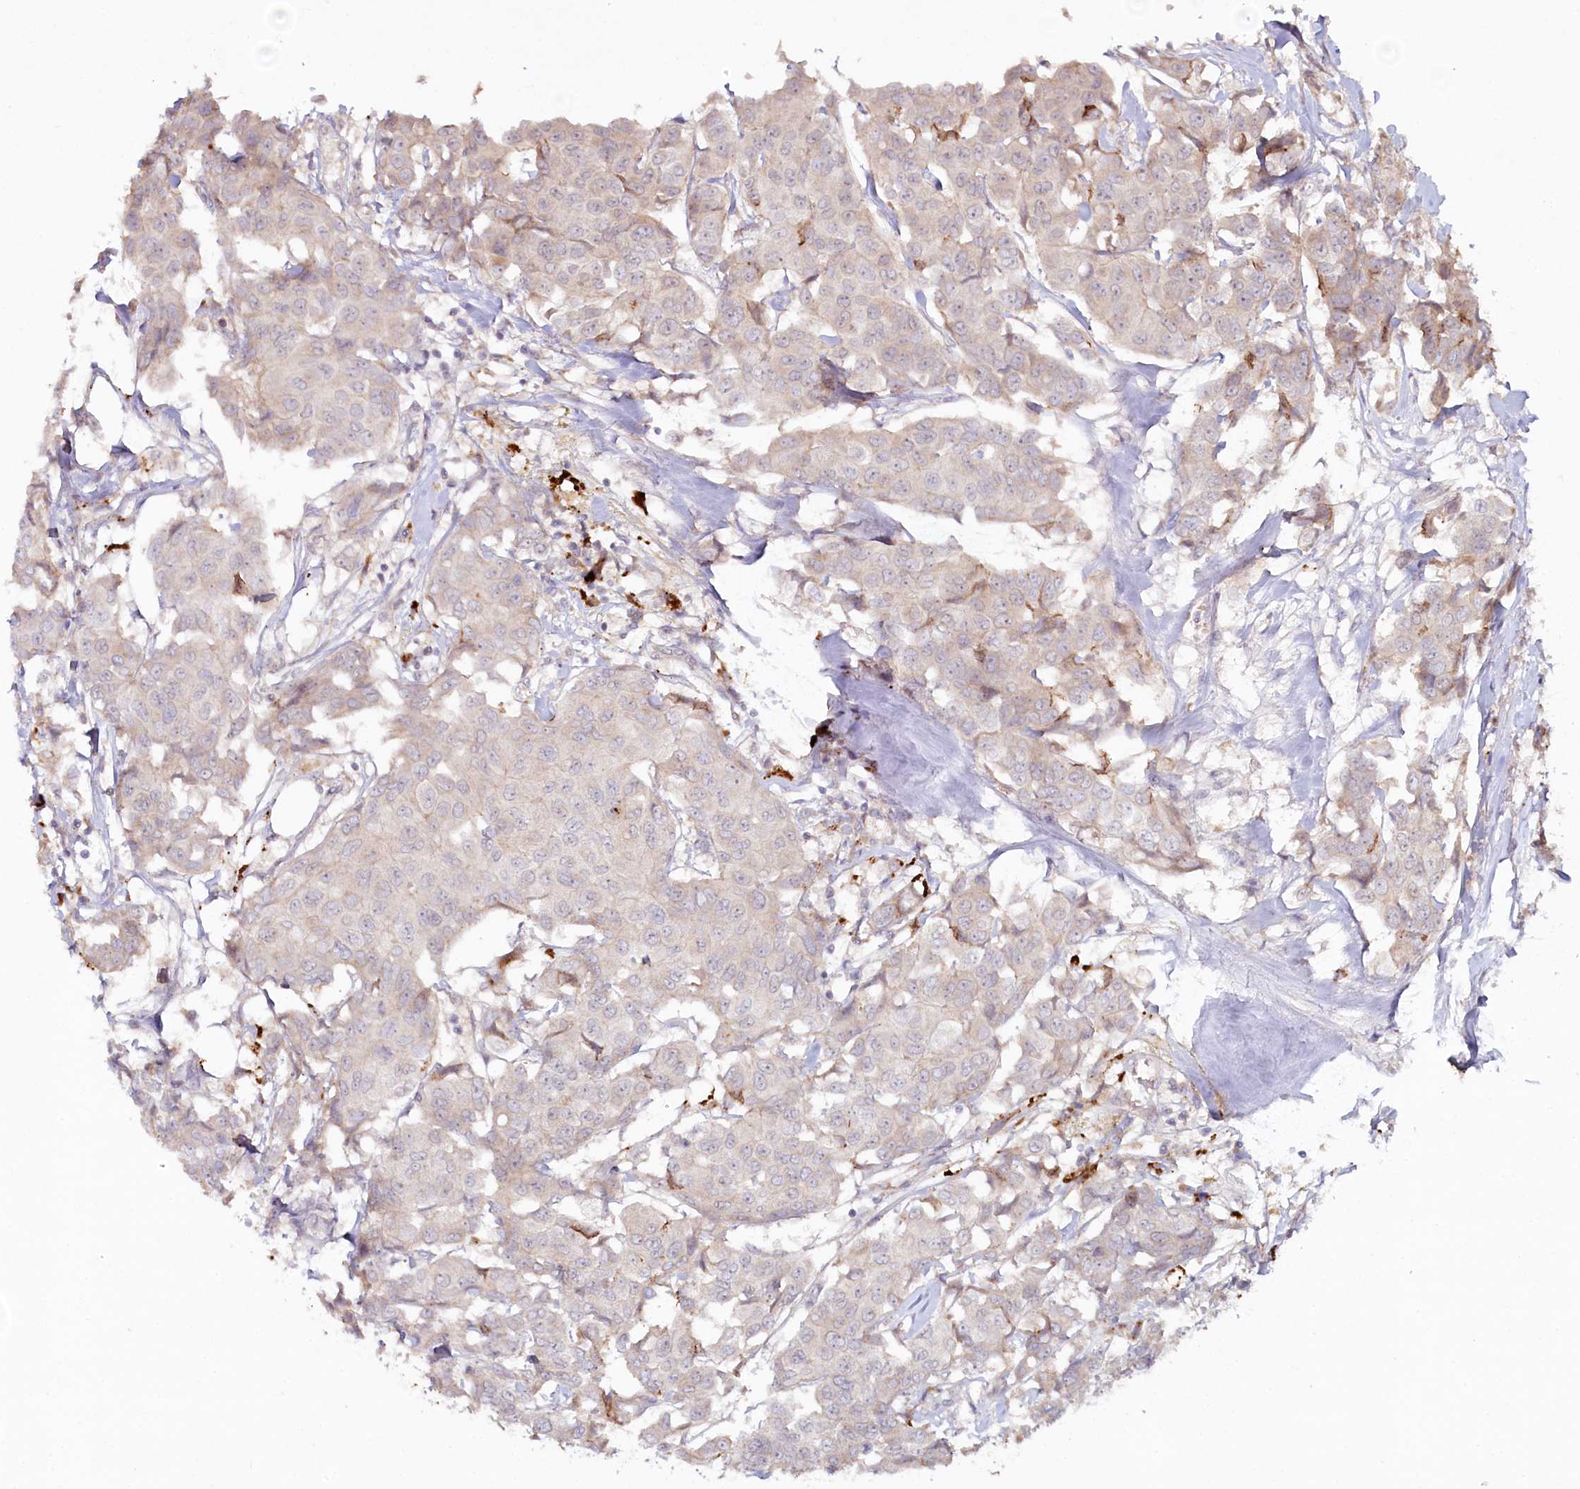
{"staining": {"intensity": "moderate", "quantity": "<25%", "location": "cytoplasmic/membranous"}, "tissue": "breast cancer", "cell_type": "Tumor cells", "image_type": "cancer", "snomed": [{"axis": "morphology", "description": "Duct carcinoma"}, {"axis": "topography", "description": "Breast"}], "caption": "IHC image of neoplastic tissue: human breast invasive ductal carcinoma stained using immunohistochemistry reveals low levels of moderate protein expression localized specifically in the cytoplasmic/membranous of tumor cells, appearing as a cytoplasmic/membranous brown color.", "gene": "PSAPL1", "patient": {"sex": "female", "age": 80}}